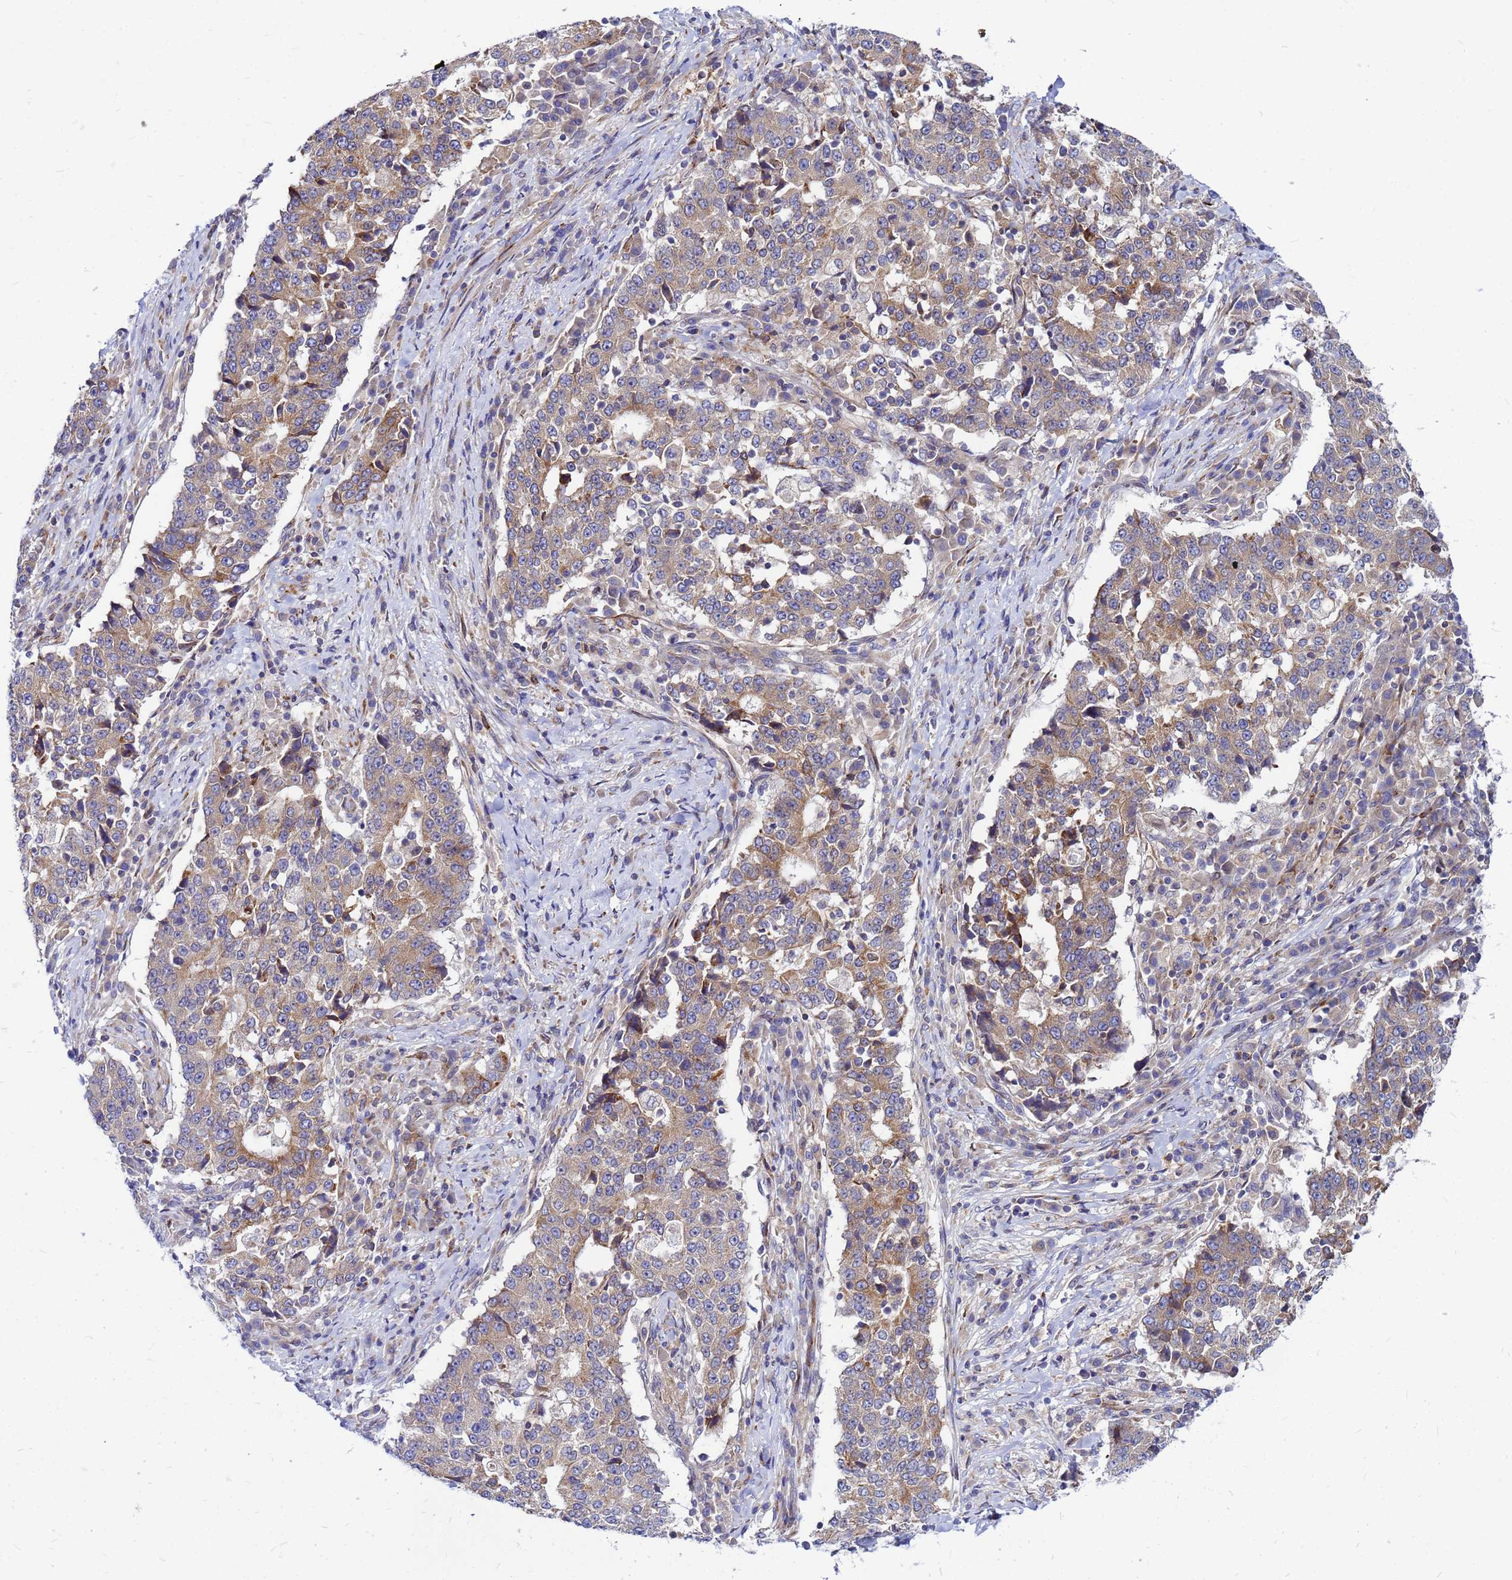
{"staining": {"intensity": "moderate", "quantity": ">75%", "location": "cytoplasmic/membranous"}, "tissue": "stomach cancer", "cell_type": "Tumor cells", "image_type": "cancer", "snomed": [{"axis": "morphology", "description": "Adenocarcinoma, NOS"}, {"axis": "topography", "description": "Stomach"}], "caption": "Moderate cytoplasmic/membranous protein positivity is seen in approximately >75% of tumor cells in stomach adenocarcinoma.", "gene": "FHIP1A", "patient": {"sex": "male", "age": 59}}